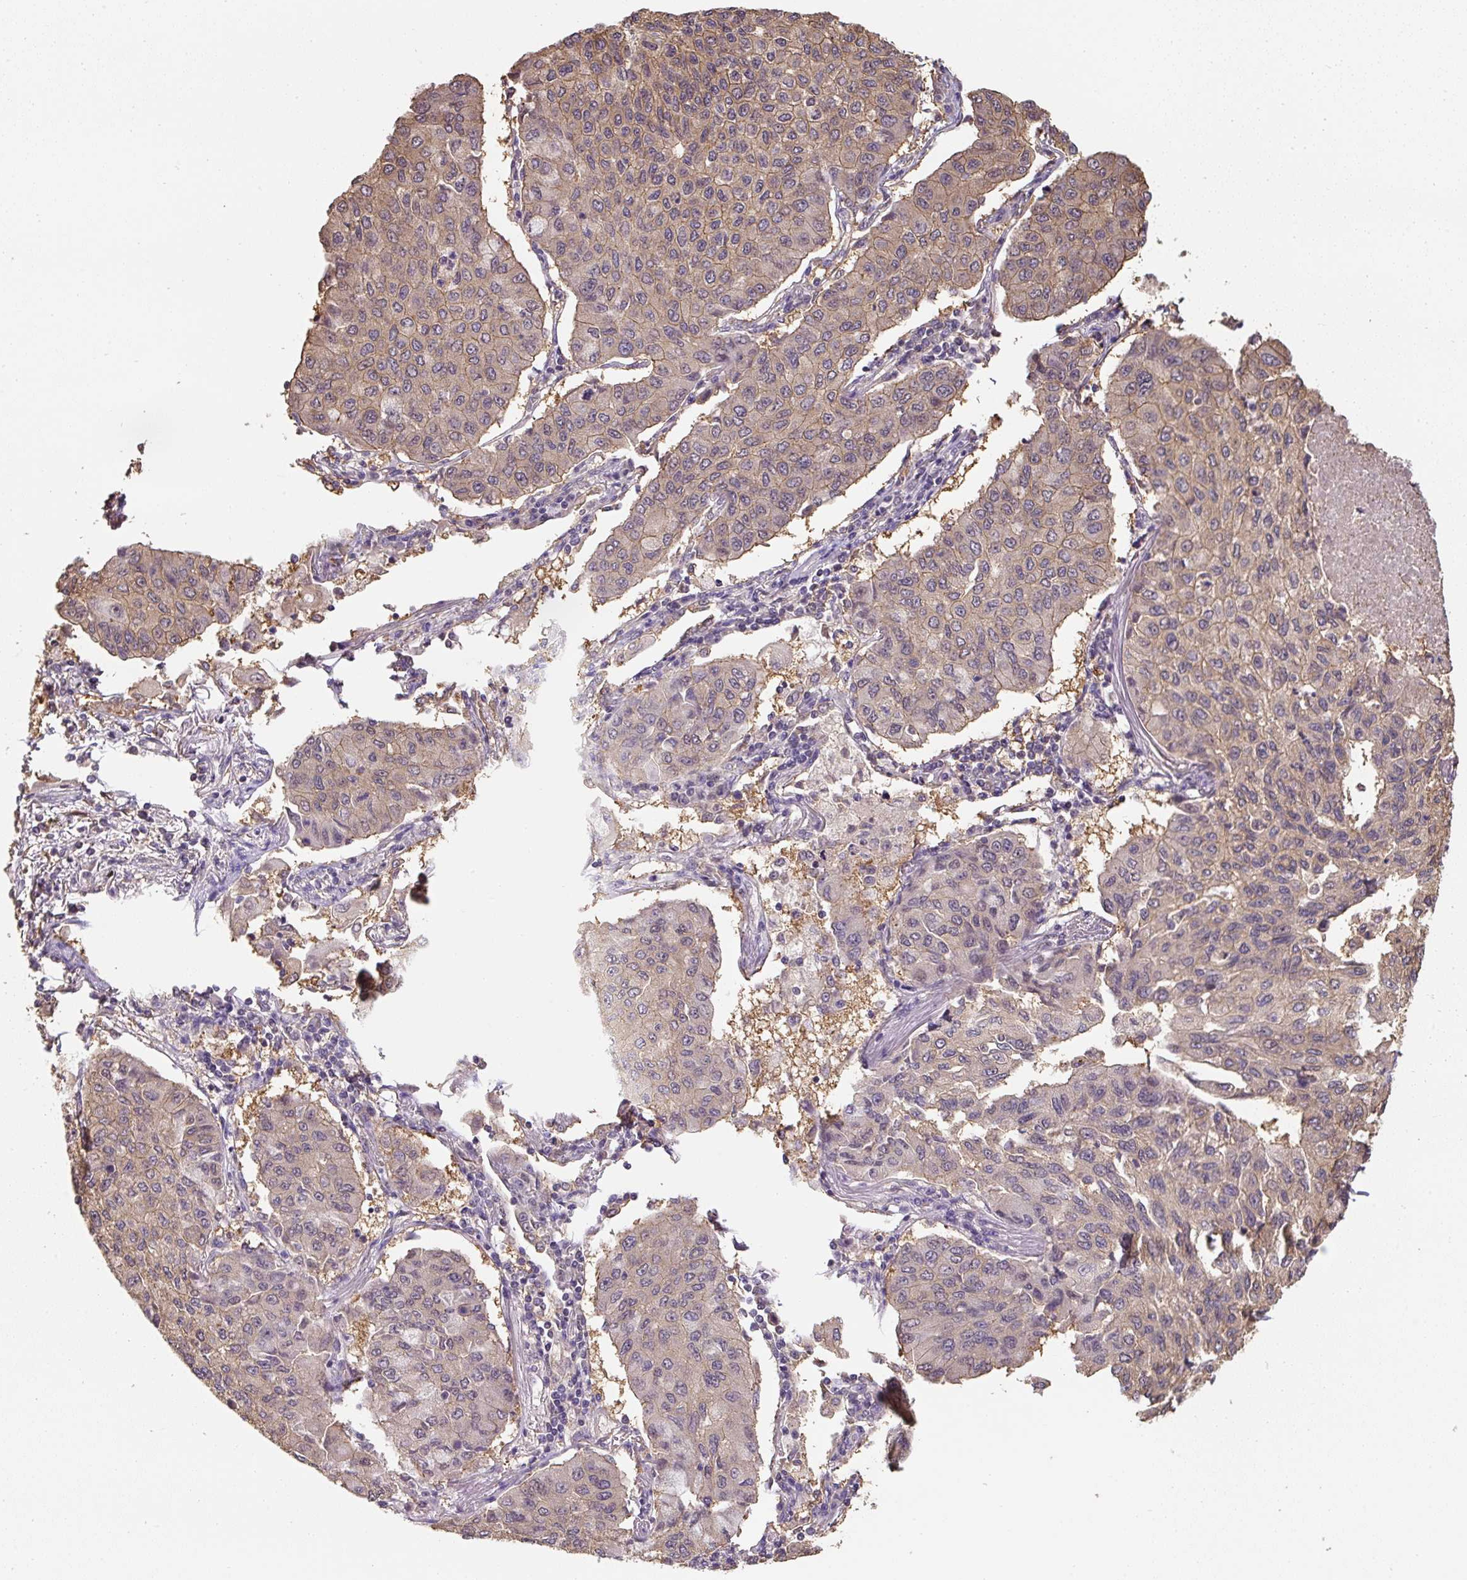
{"staining": {"intensity": "weak", "quantity": "25%-75%", "location": "cytoplasmic/membranous"}, "tissue": "lung cancer", "cell_type": "Tumor cells", "image_type": "cancer", "snomed": [{"axis": "morphology", "description": "Squamous cell carcinoma, NOS"}, {"axis": "topography", "description": "Lung"}], "caption": "Protein expression analysis of human lung cancer reveals weak cytoplasmic/membranous expression in approximately 25%-75% of tumor cells.", "gene": "ST13", "patient": {"sex": "male", "age": 74}}